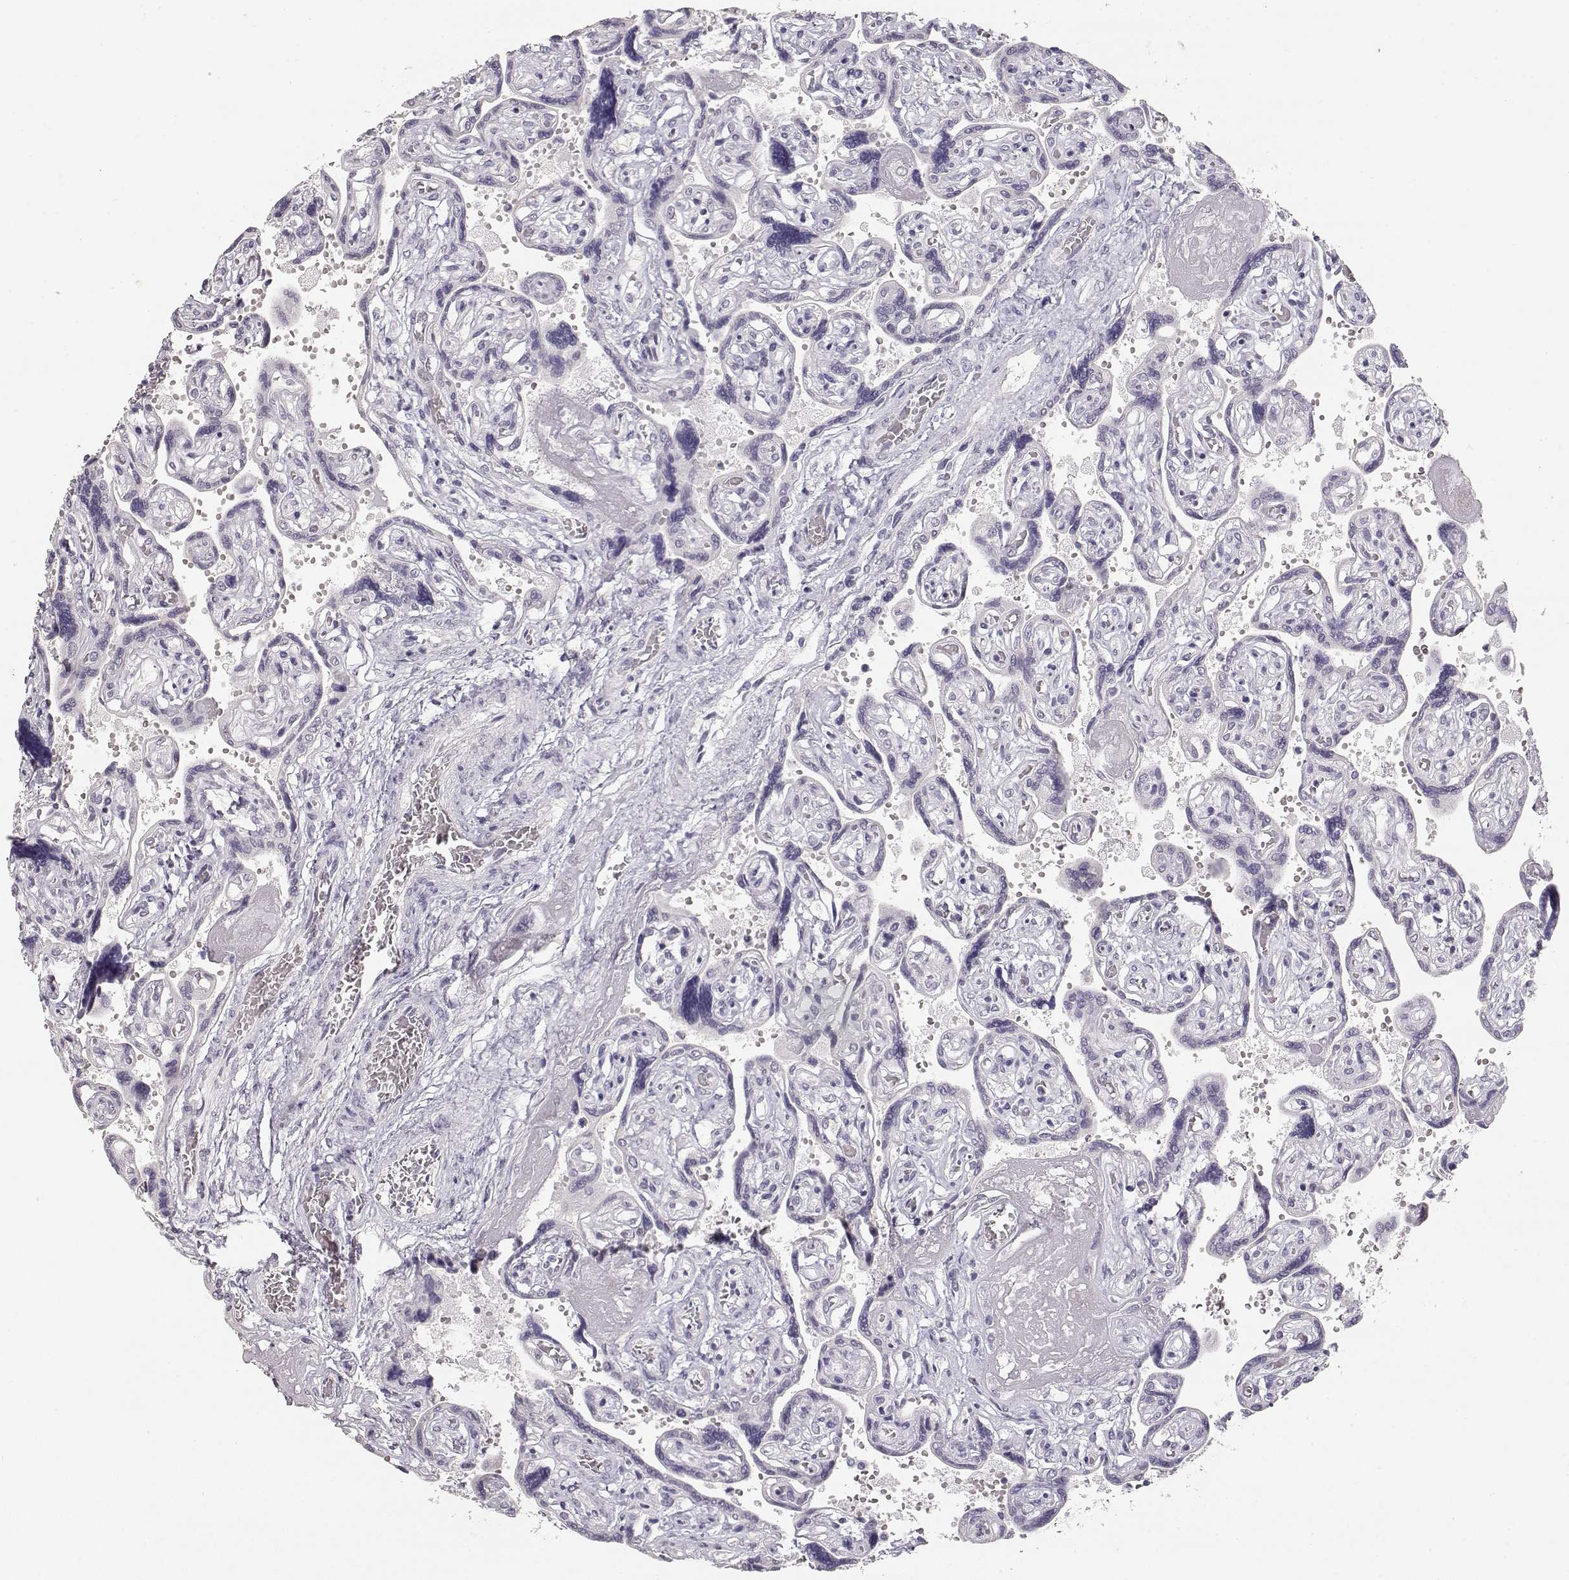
{"staining": {"intensity": "negative", "quantity": "none", "location": "none"}, "tissue": "placenta", "cell_type": "Decidual cells", "image_type": "normal", "snomed": [{"axis": "morphology", "description": "Normal tissue, NOS"}, {"axis": "topography", "description": "Placenta"}], "caption": "Image shows no significant protein expression in decidual cells of normal placenta. (IHC, brightfield microscopy, high magnification).", "gene": "TPH2", "patient": {"sex": "female", "age": 32}}